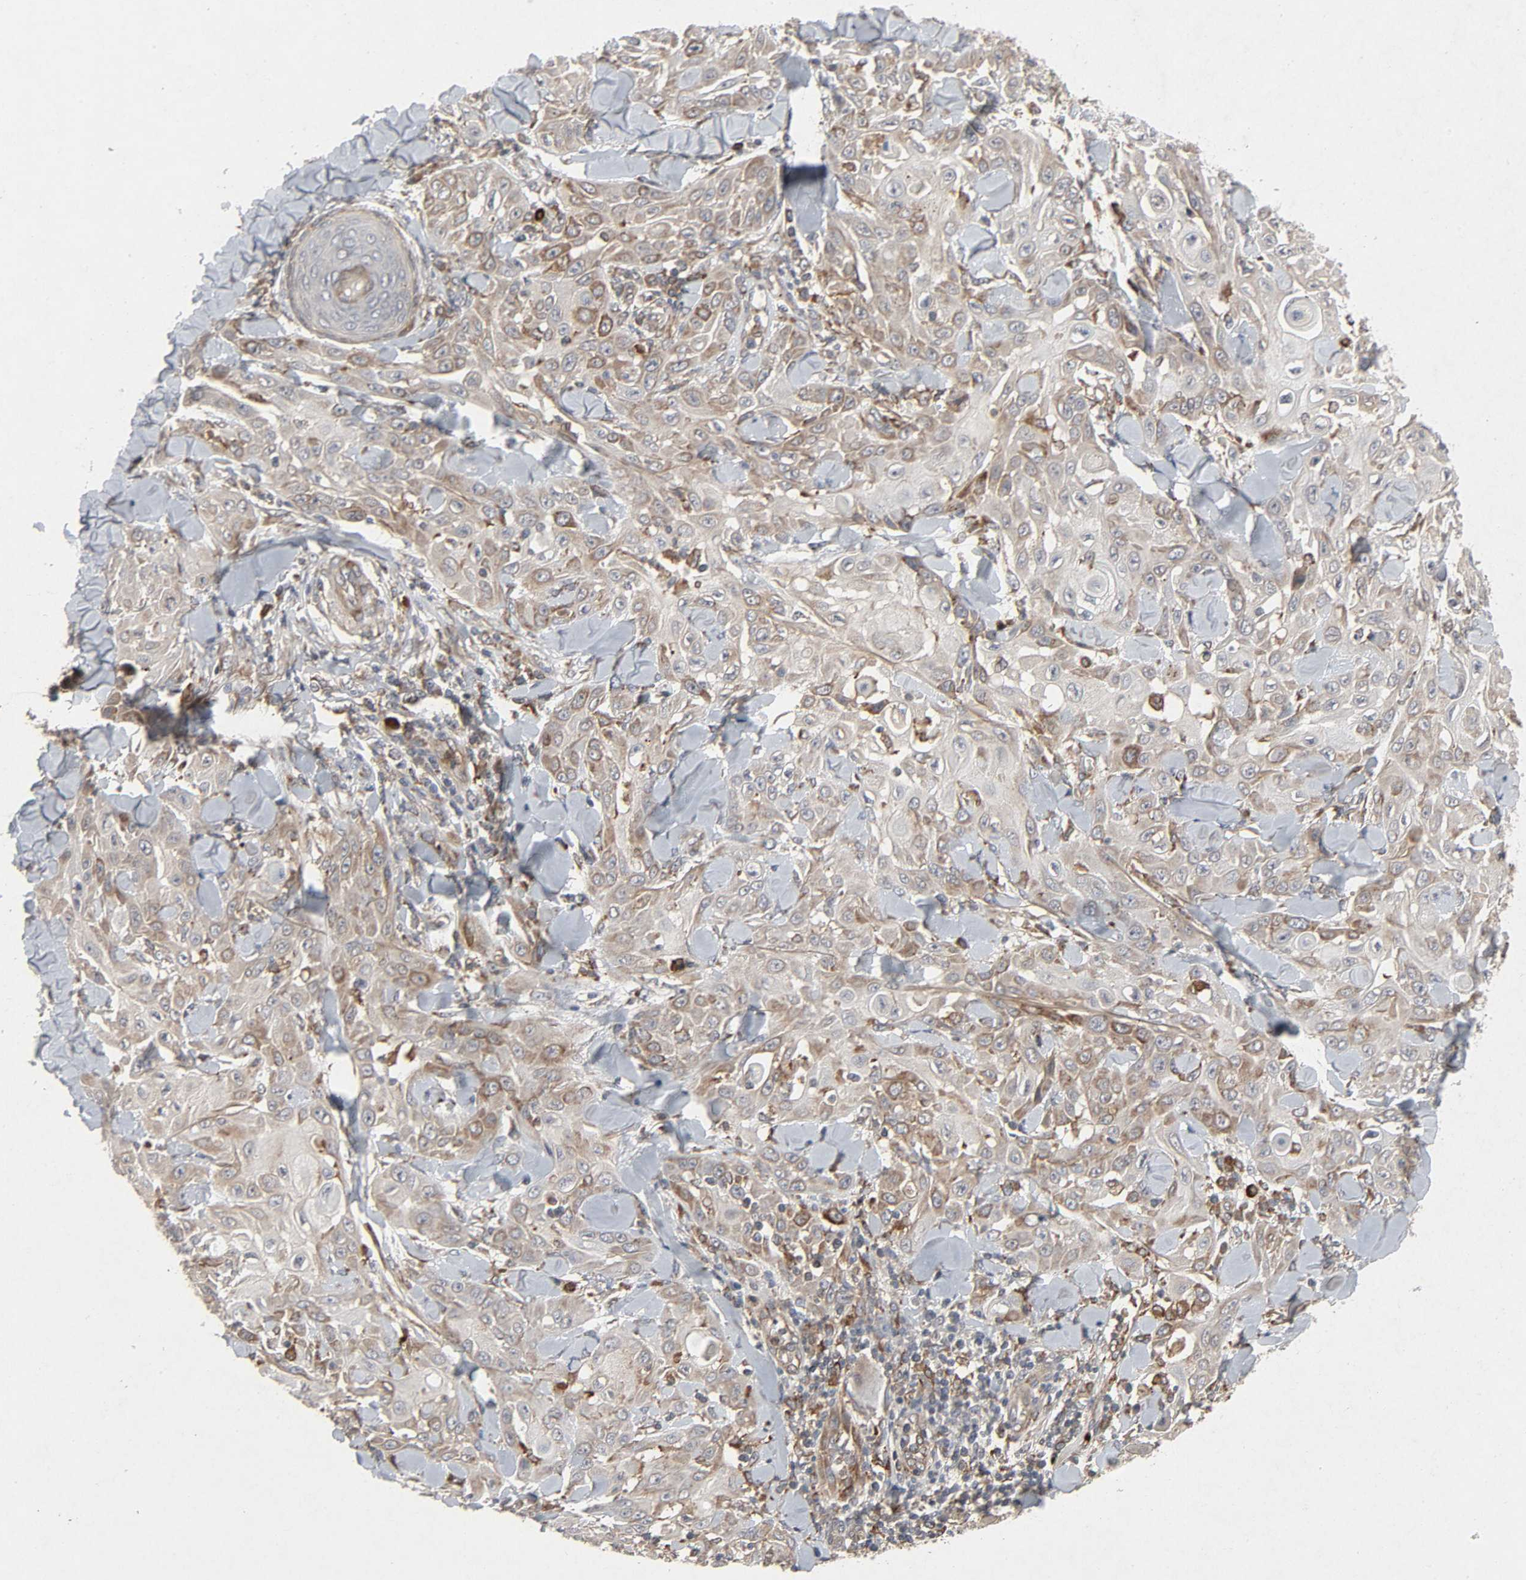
{"staining": {"intensity": "weak", "quantity": ">75%", "location": "cytoplasmic/membranous"}, "tissue": "skin cancer", "cell_type": "Tumor cells", "image_type": "cancer", "snomed": [{"axis": "morphology", "description": "Squamous cell carcinoma, NOS"}, {"axis": "topography", "description": "Skin"}], "caption": "Immunohistochemical staining of skin cancer (squamous cell carcinoma) displays low levels of weak cytoplasmic/membranous expression in about >75% of tumor cells.", "gene": "ADCY4", "patient": {"sex": "male", "age": 24}}